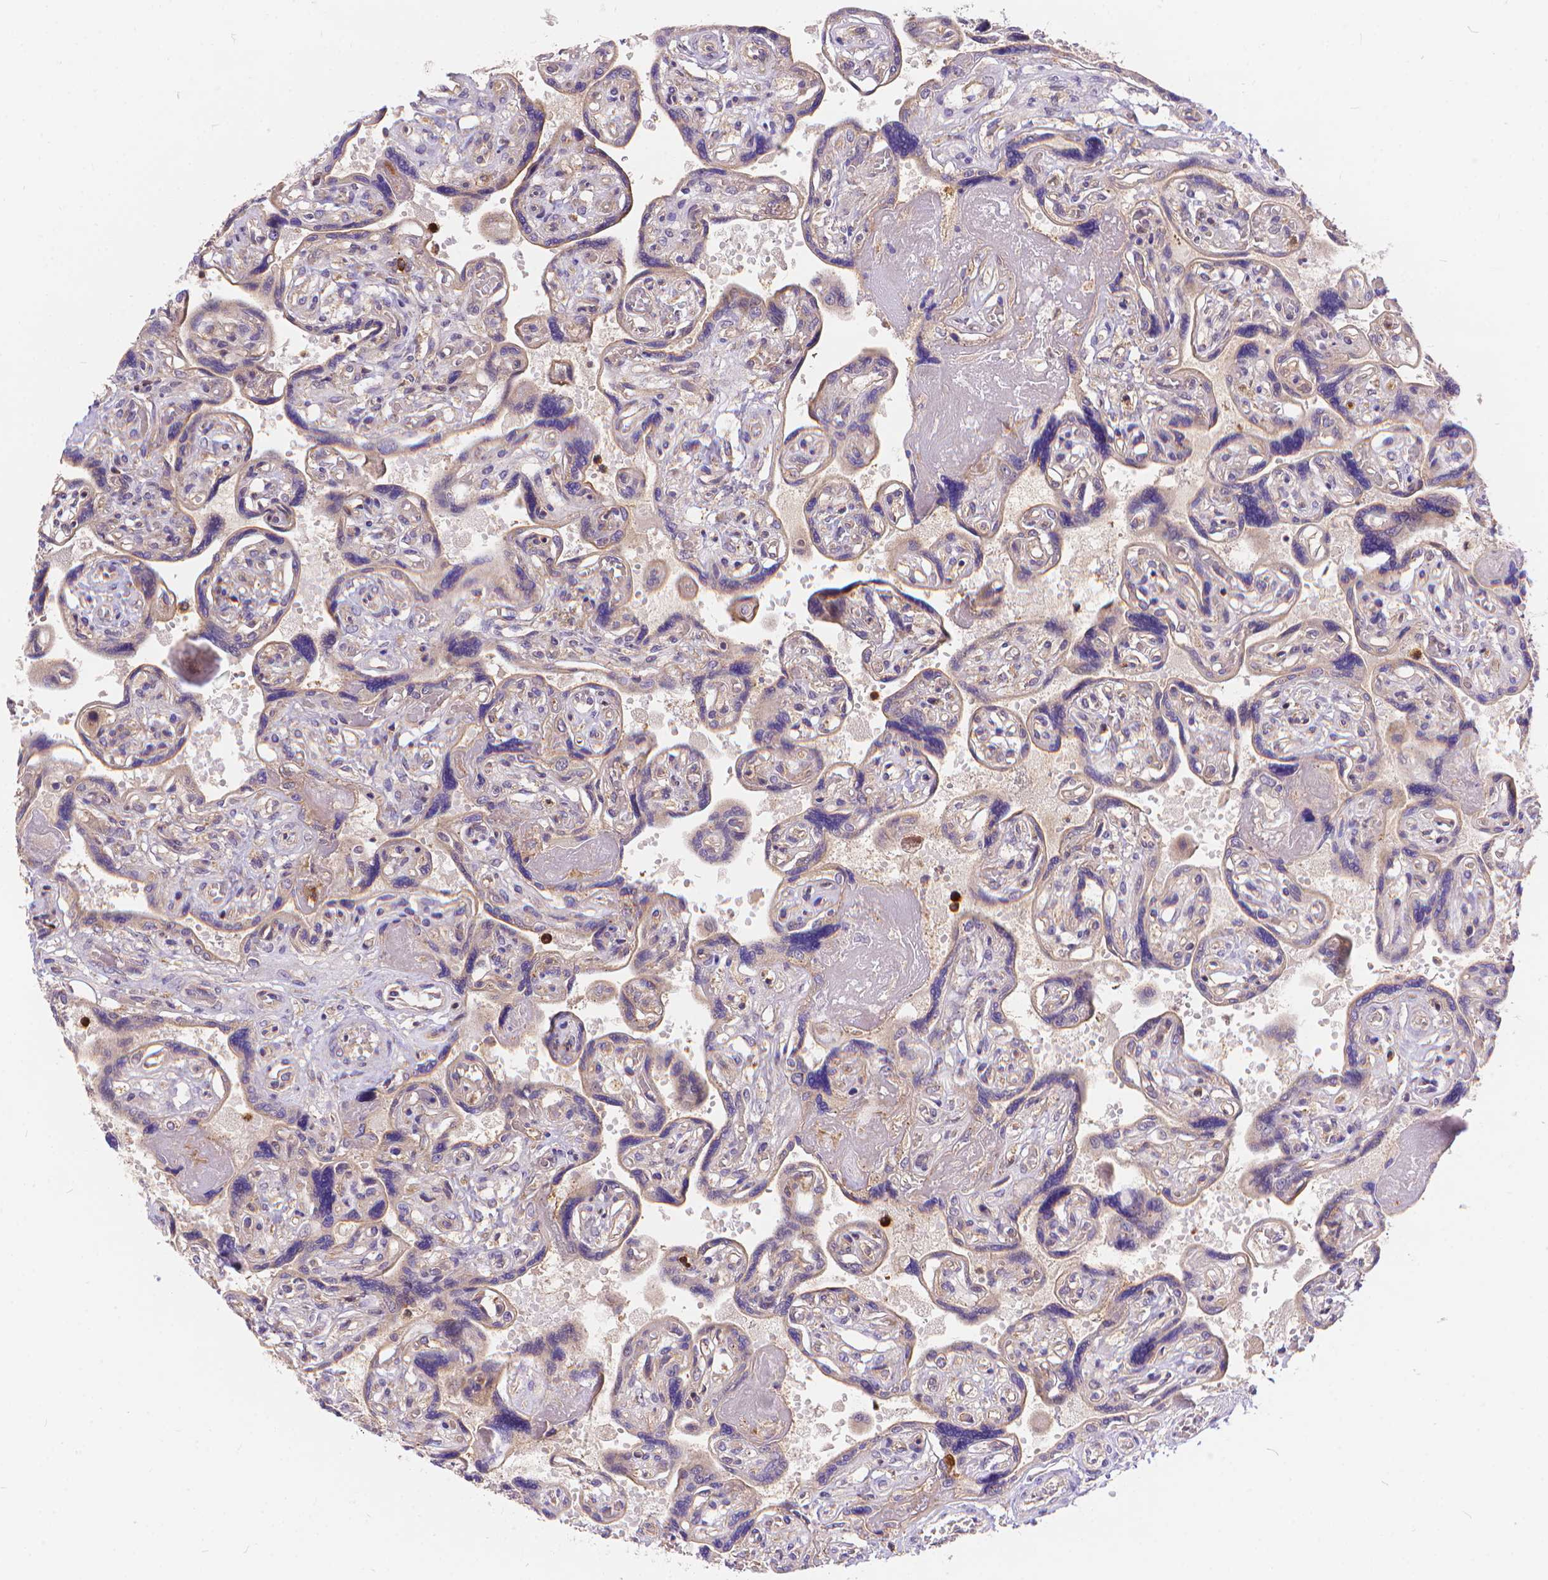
{"staining": {"intensity": "weak", "quantity": "25%-75%", "location": "cytoplasmic/membranous"}, "tissue": "placenta", "cell_type": "Decidual cells", "image_type": "normal", "snomed": [{"axis": "morphology", "description": "Normal tissue, NOS"}, {"axis": "topography", "description": "Placenta"}], "caption": "Brown immunohistochemical staining in unremarkable placenta exhibits weak cytoplasmic/membranous expression in about 25%-75% of decidual cells. The staining is performed using DAB brown chromogen to label protein expression. The nuclei are counter-stained blue using hematoxylin.", "gene": "ARAP1", "patient": {"sex": "female", "age": 32}}